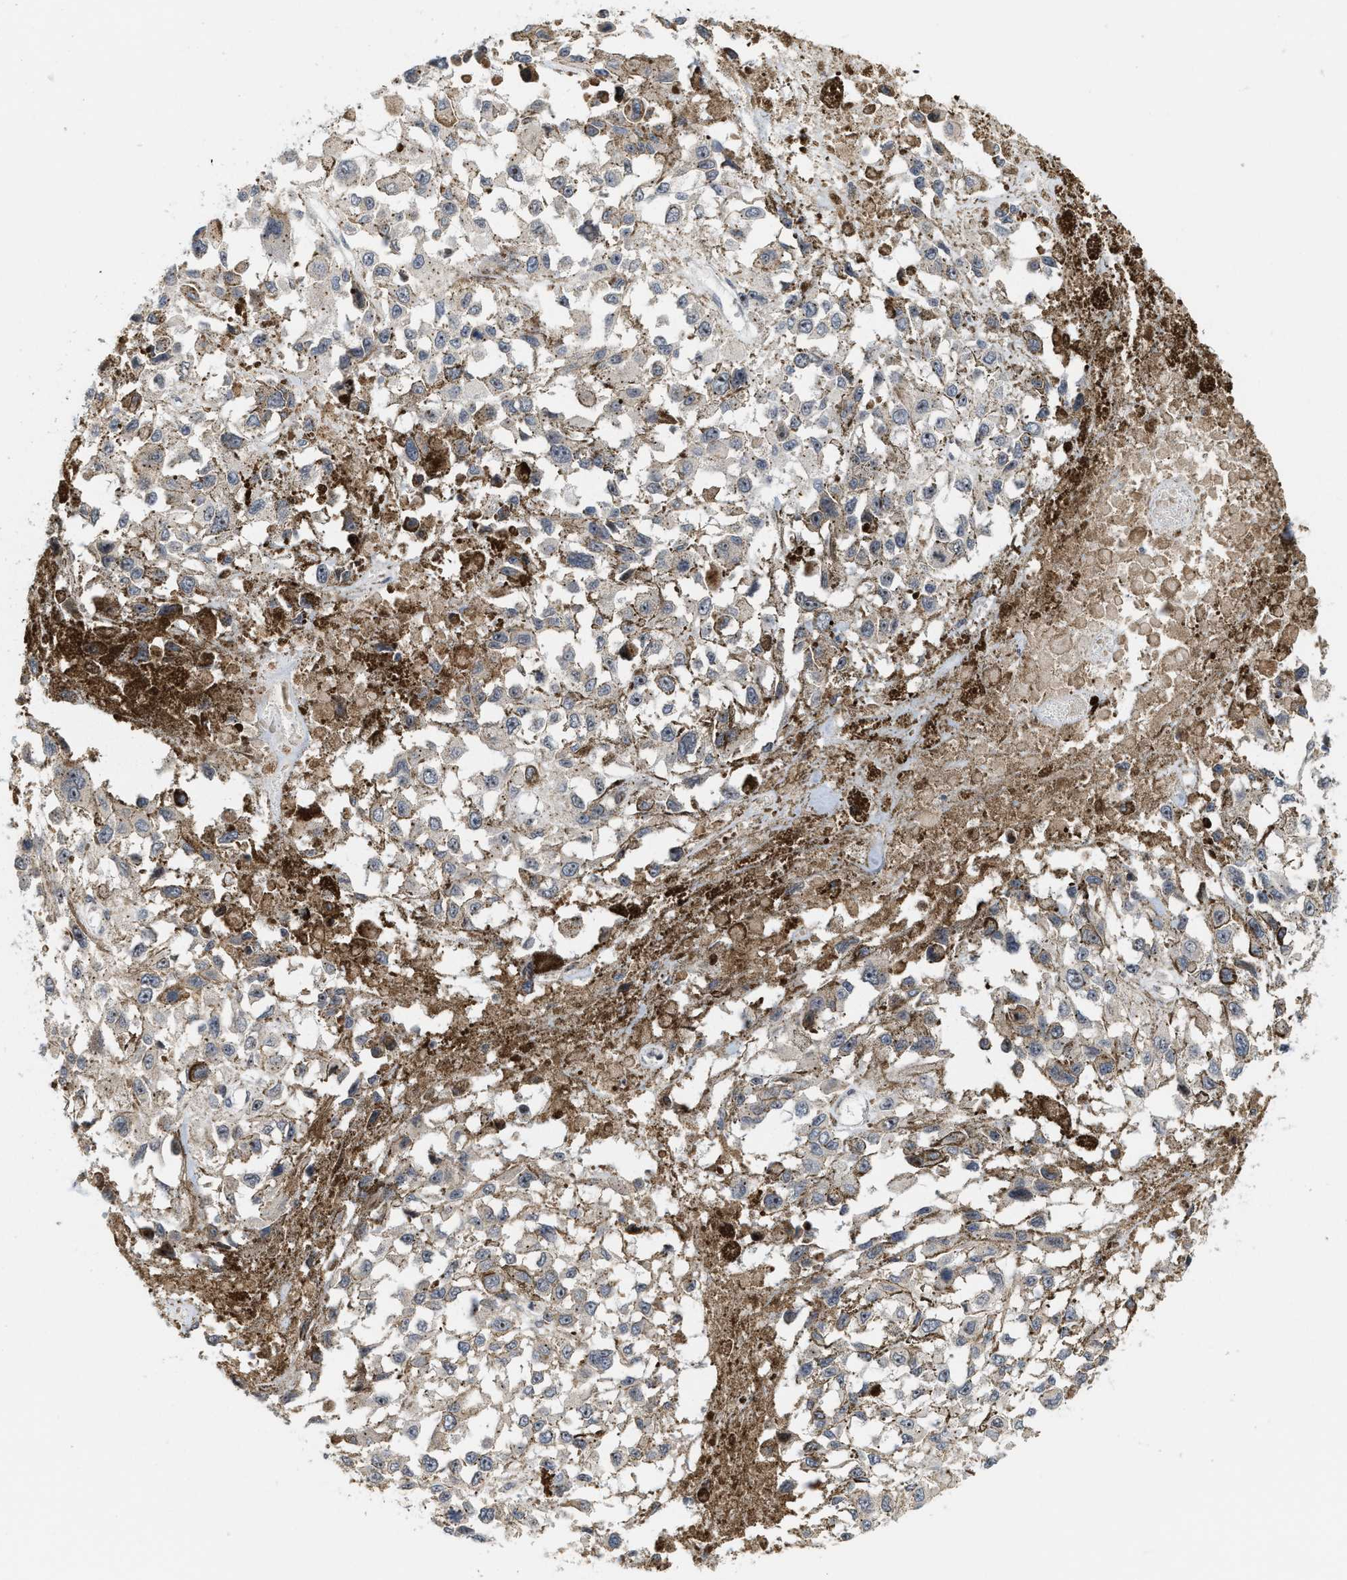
{"staining": {"intensity": "negative", "quantity": "none", "location": "none"}, "tissue": "melanoma", "cell_type": "Tumor cells", "image_type": "cancer", "snomed": [{"axis": "morphology", "description": "Malignant melanoma, Metastatic site"}, {"axis": "topography", "description": "Lymph node"}], "caption": "Tumor cells are negative for protein expression in human malignant melanoma (metastatic site).", "gene": "PDZD2", "patient": {"sex": "male", "age": 59}}